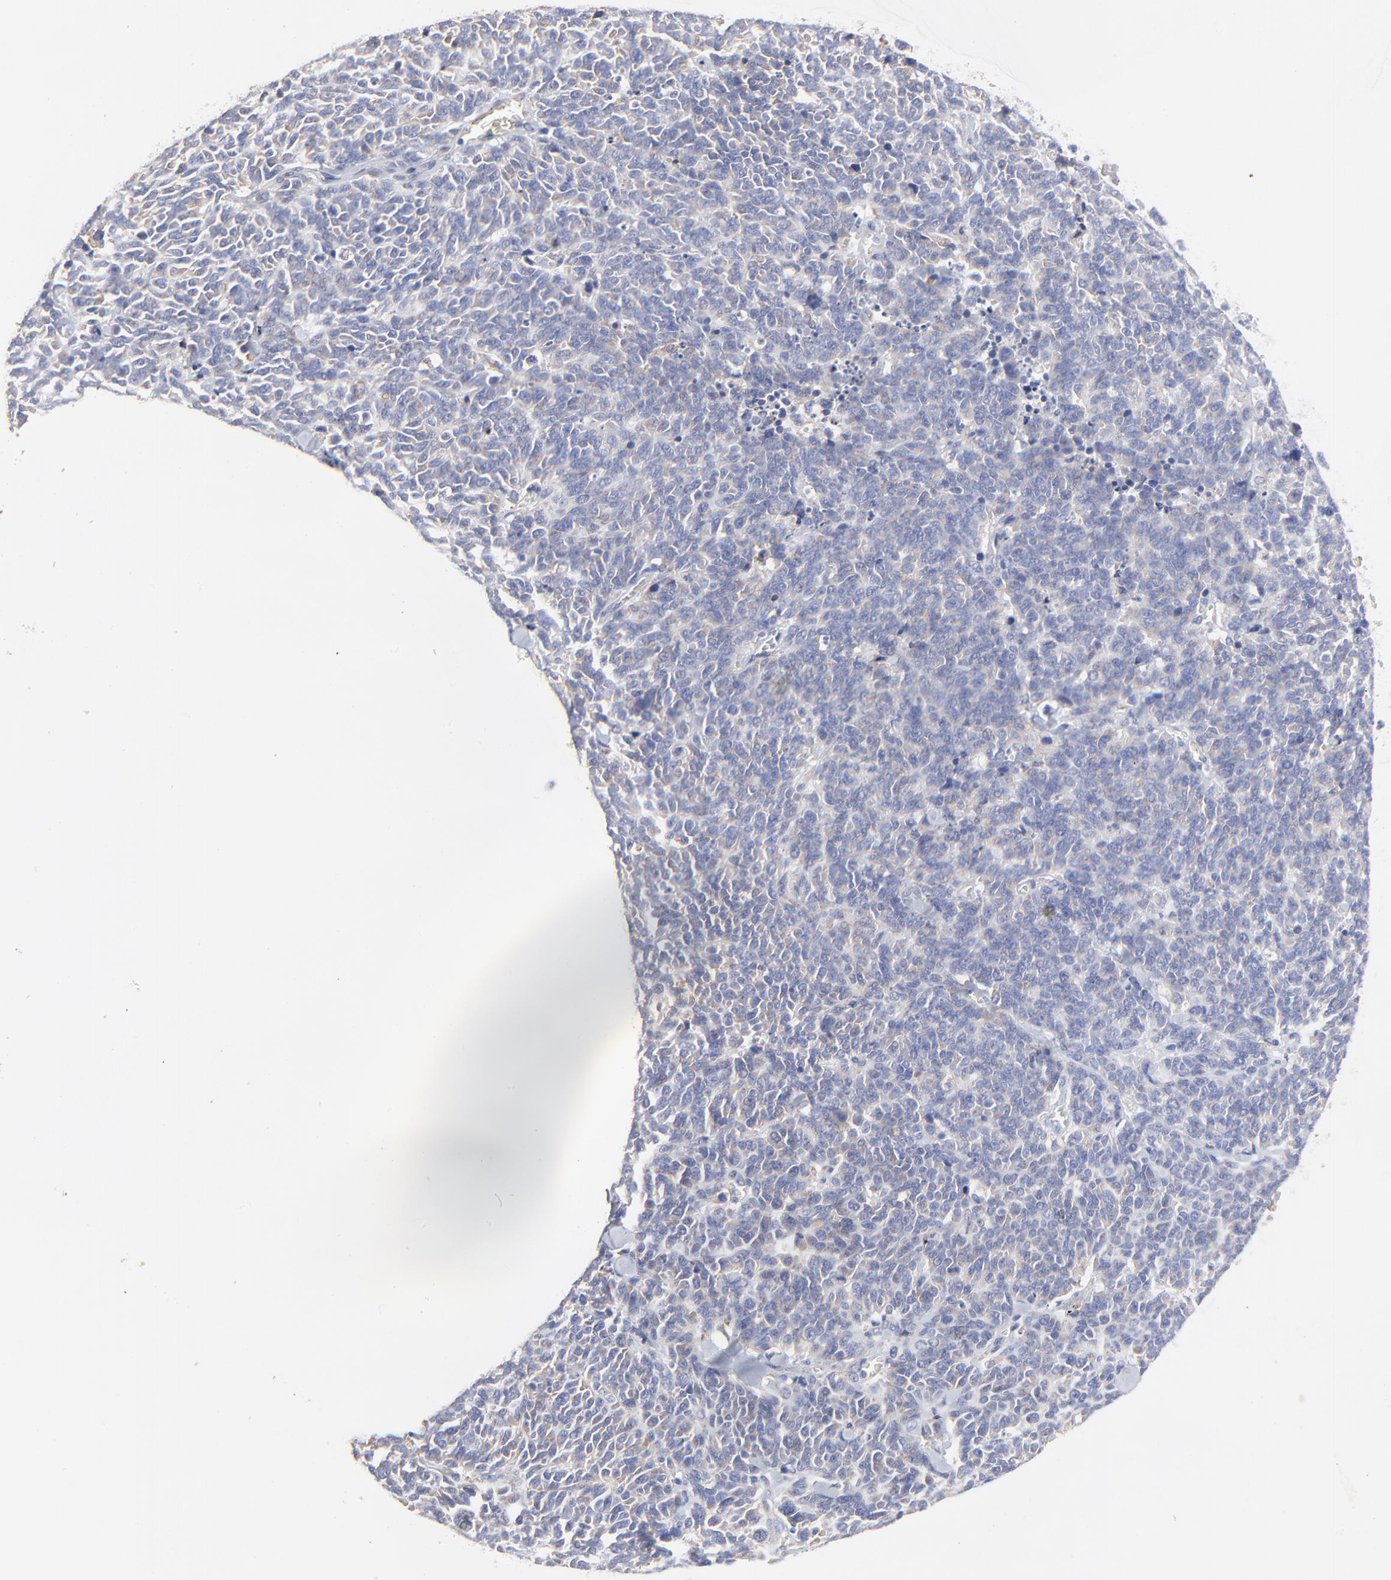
{"staining": {"intensity": "weak", "quantity": "25%-75%", "location": "cytoplasmic/membranous"}, "tissue": "lung cancer", "cell_type": "Tumor cells", "image_type": "cancer", "snomed": [{"axis": "morphology", "description": "Neoplasm, malignant, NOS"}, {"axis": "topography", "description": "Lung"}], "caption": "A brown stain highlights weak cytoplasmic/membranous staining of a protein in neoplasm (malignant) (lung) tumor cells.", "gene": "PPFIBP2", "patient": {"sex": "female", "age": 58}}